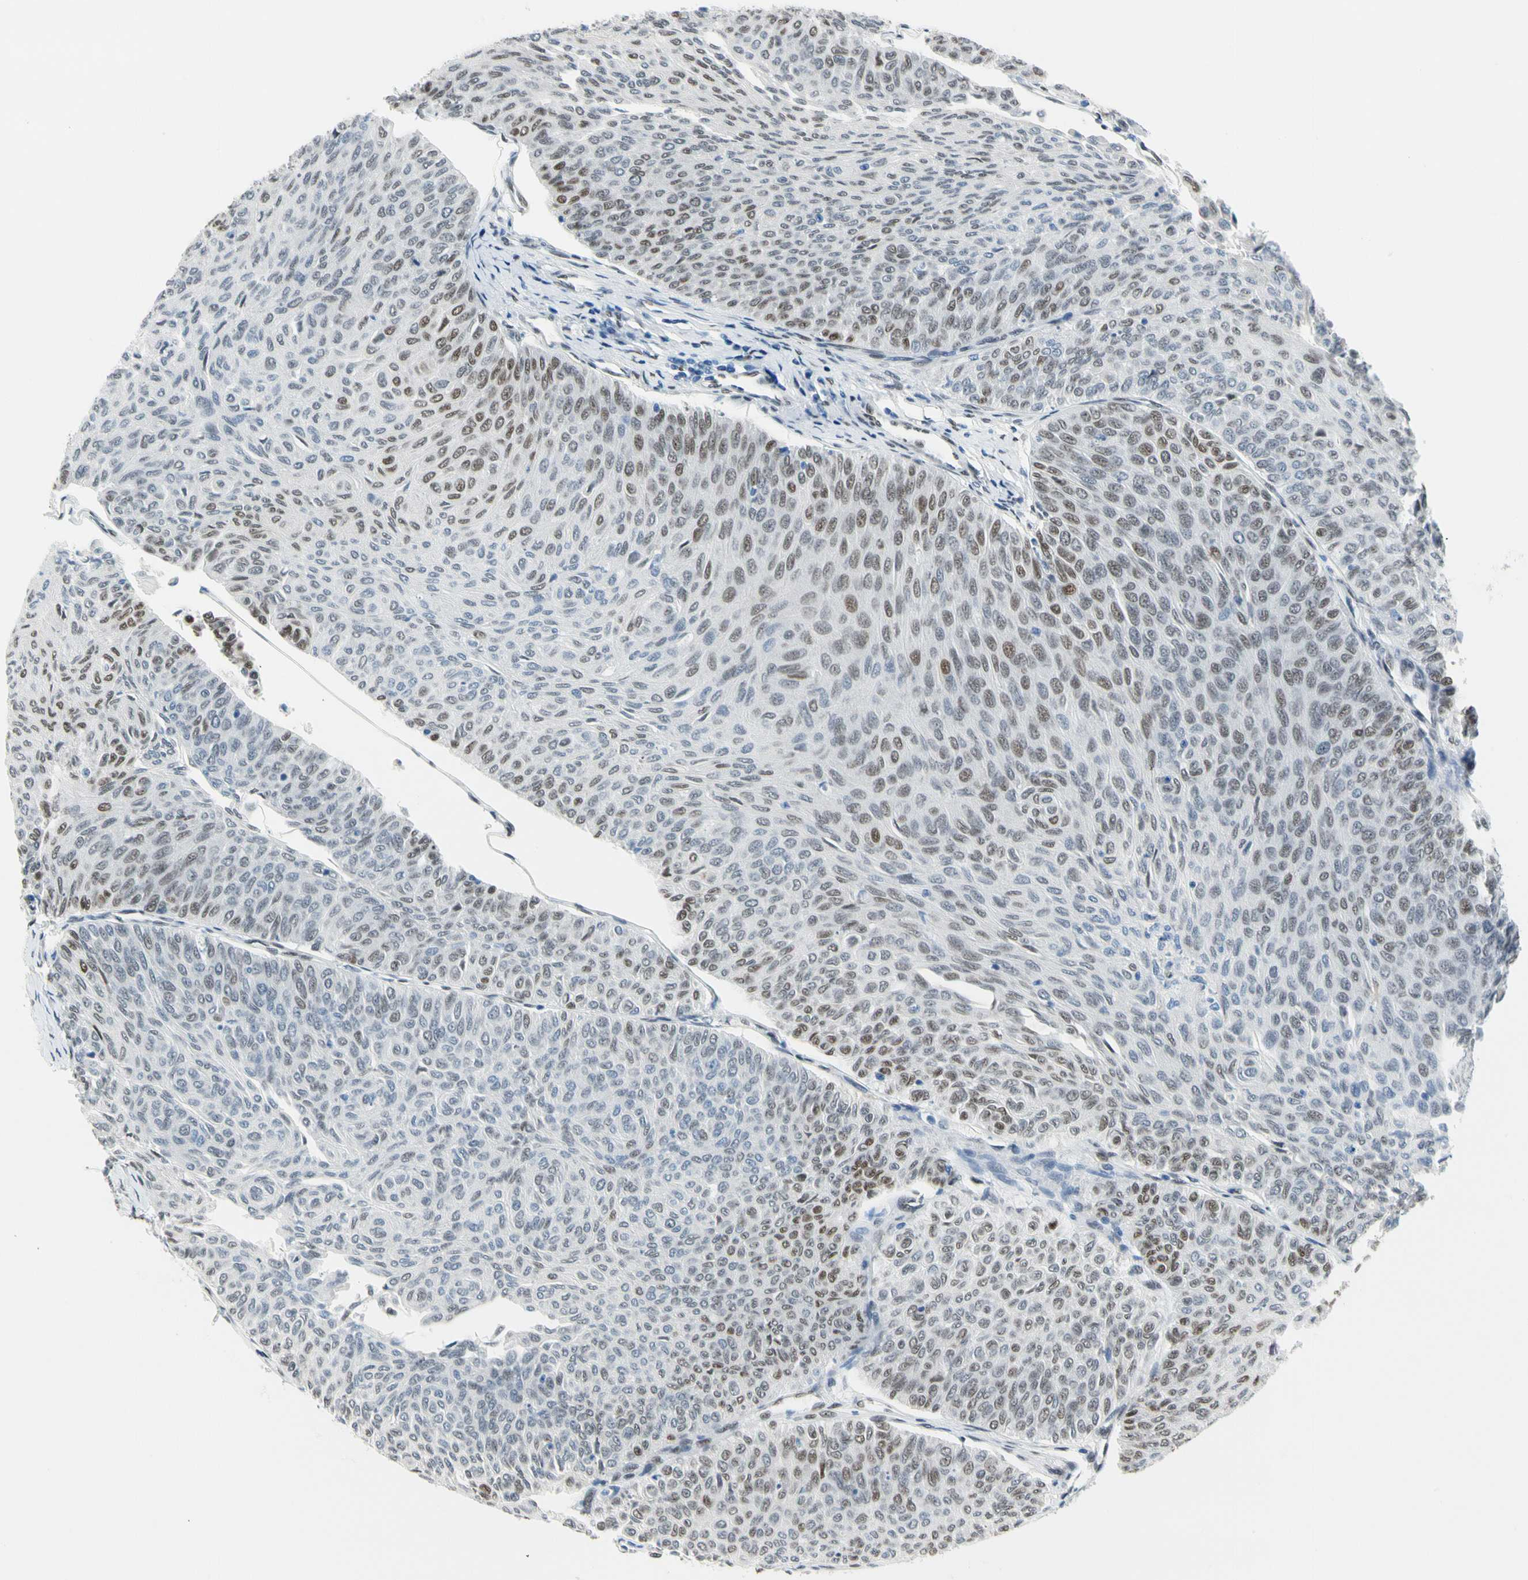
{"staining": {"intensity": "weak", "quantity": "25%-75%", "location": "nuclear"}, "tissue": "urothelial cancer", "cell_type": "Tumor cells", "image_type": "cancer", "snomed": [{"axis": "morphology", "description": "Urothelial carcinoma, Low grade"}, {"axis": "topography", "description": "Urinary bladder"}], "caption": "Tumor cells show low levels of weak nuclear positivity in about 25%-75% of cells in human urothelial cancer.", "gene": "NFIA", "patient": {"sex": "male", "age": 78}}